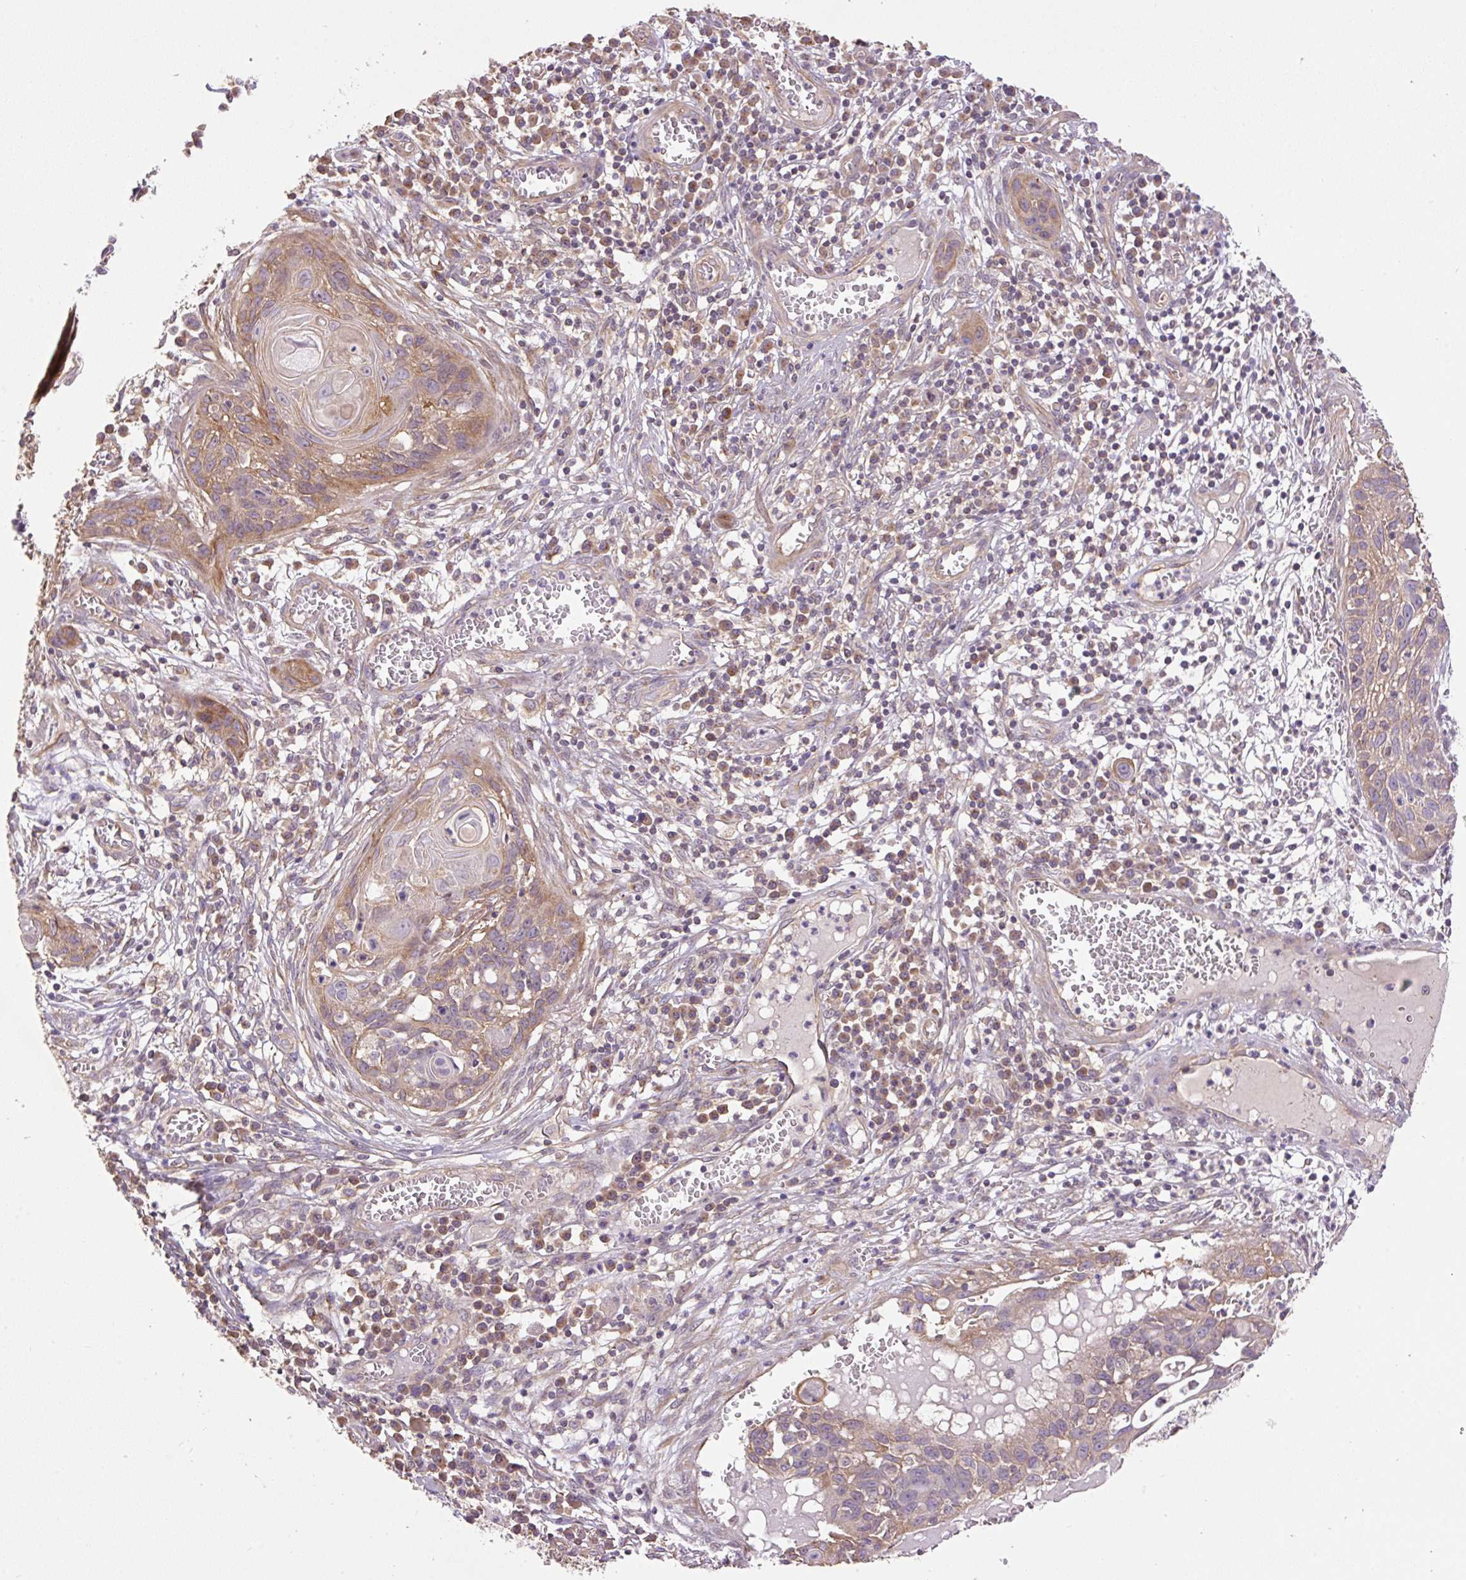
{"staining": {"intensity": "moderate", "quantity": ">75%", "location": "cytoplasmic/membranous"}, "tissue": "skin cancer", "cell_type": "Tumor cells", "image_type": "cancer", "snomed": [{"axis": "morphology", "description": "Squamous cell carcinoma, NOS"}, {"axis": "topography", "description": "Skin"}, {"axis": "topography", "description": "Vulva"}], "caption": "An IHC image of tumor tissue is shown. Protein staining in brown highlights moderate cytoplasmic/membranous positivity in skin cancer within tumor cells.", "gene": "COX8A", "patient": {"sex": "female", "age": 83}}